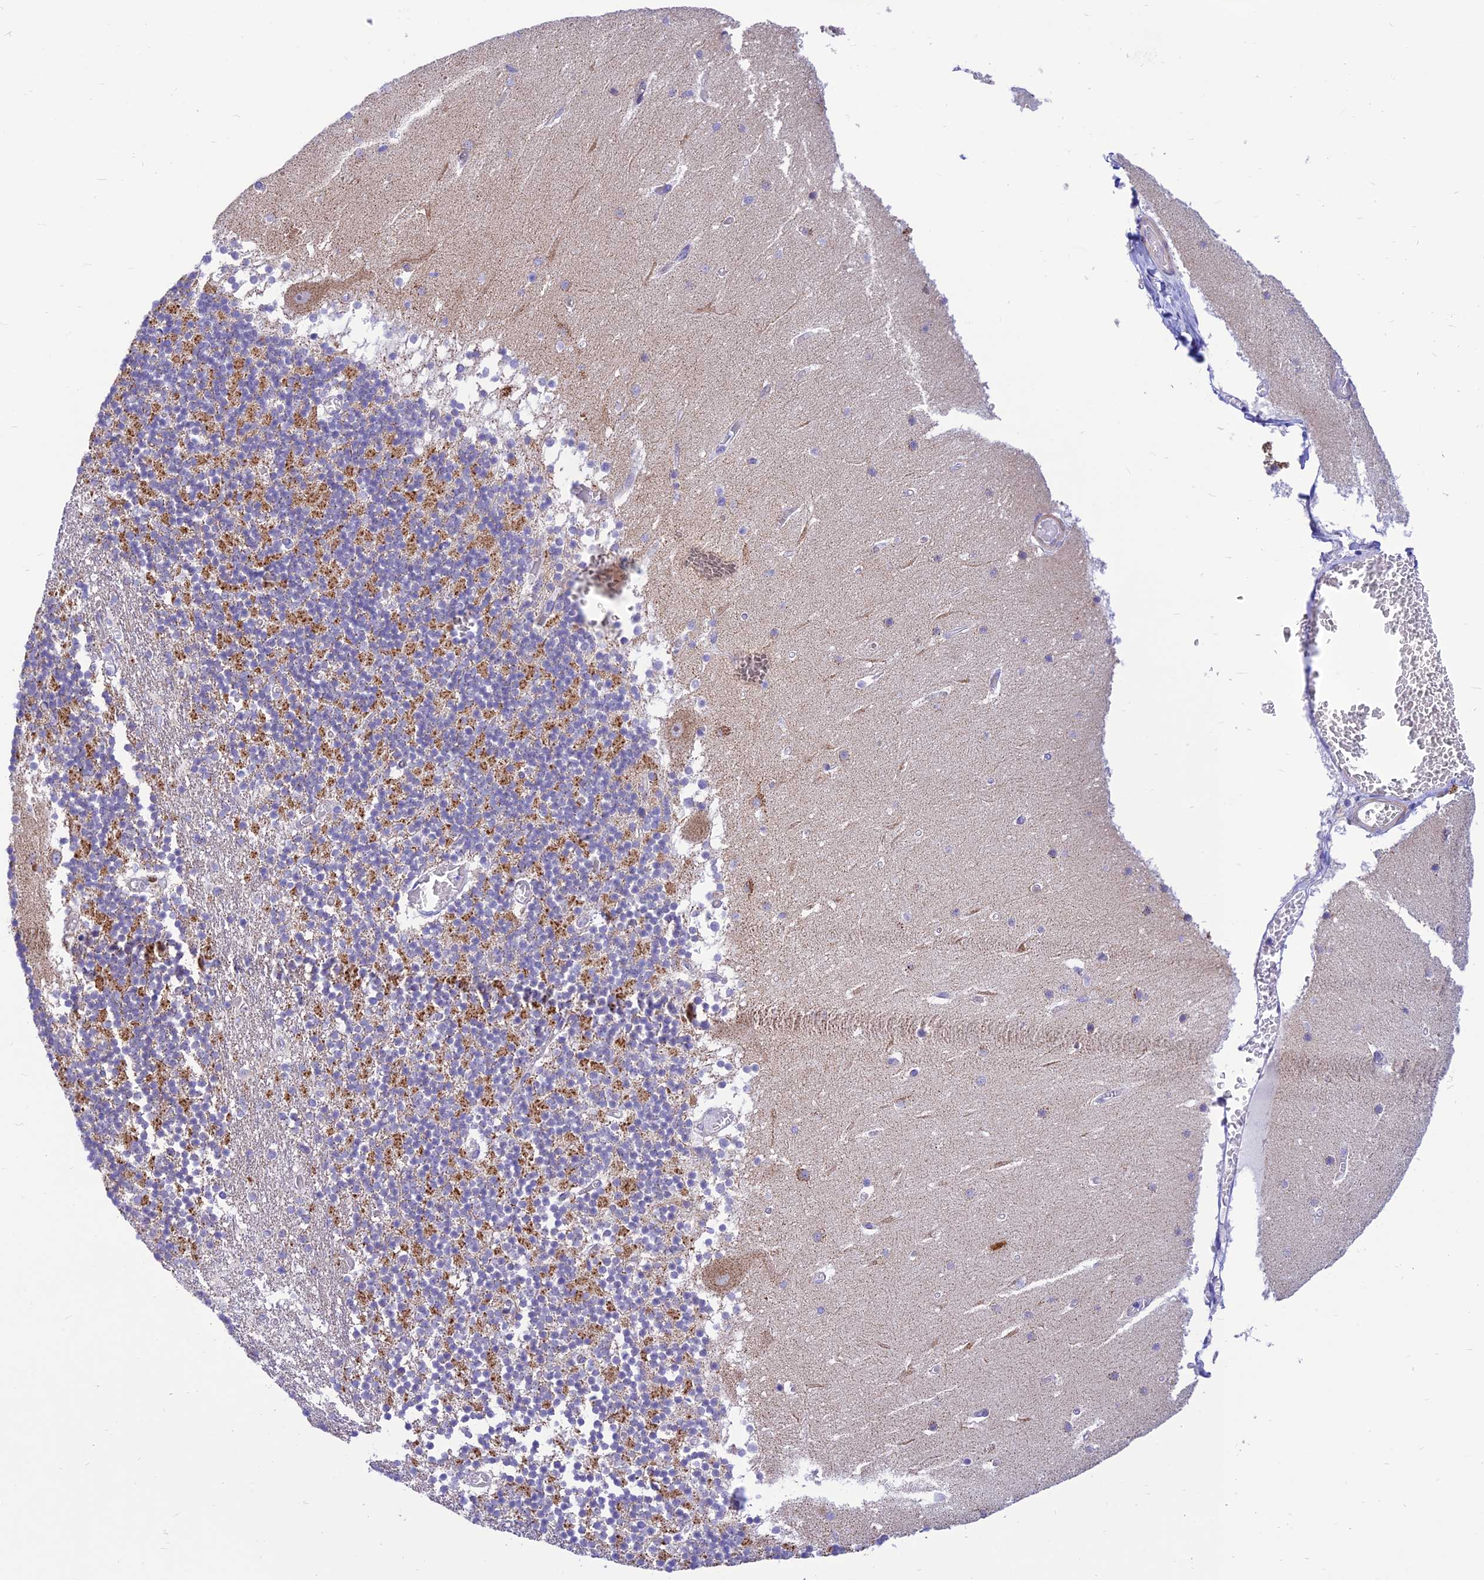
{"staining": {"intensity": "moderate", "quantity": "25%-75%", "location": "cytoplasmic/membranous"}, "tissue": "cerebellum", "cell_type": "Cells in granular layer", "image_type": "normal", "snomed": [{"axis": "morphology", "description": "Normal tissue, NOS"}, {"axis": "topography", "description": "Cerebellum"}], "caption": "Immunohistochemical staining of normal cerebellum shows medium levels of moderate cytoplasmic/membranous expression in about 25%-75% of cells in granular layer.", "gene": "FAM186B", "patient": {"sex": "female", "age": 28}}